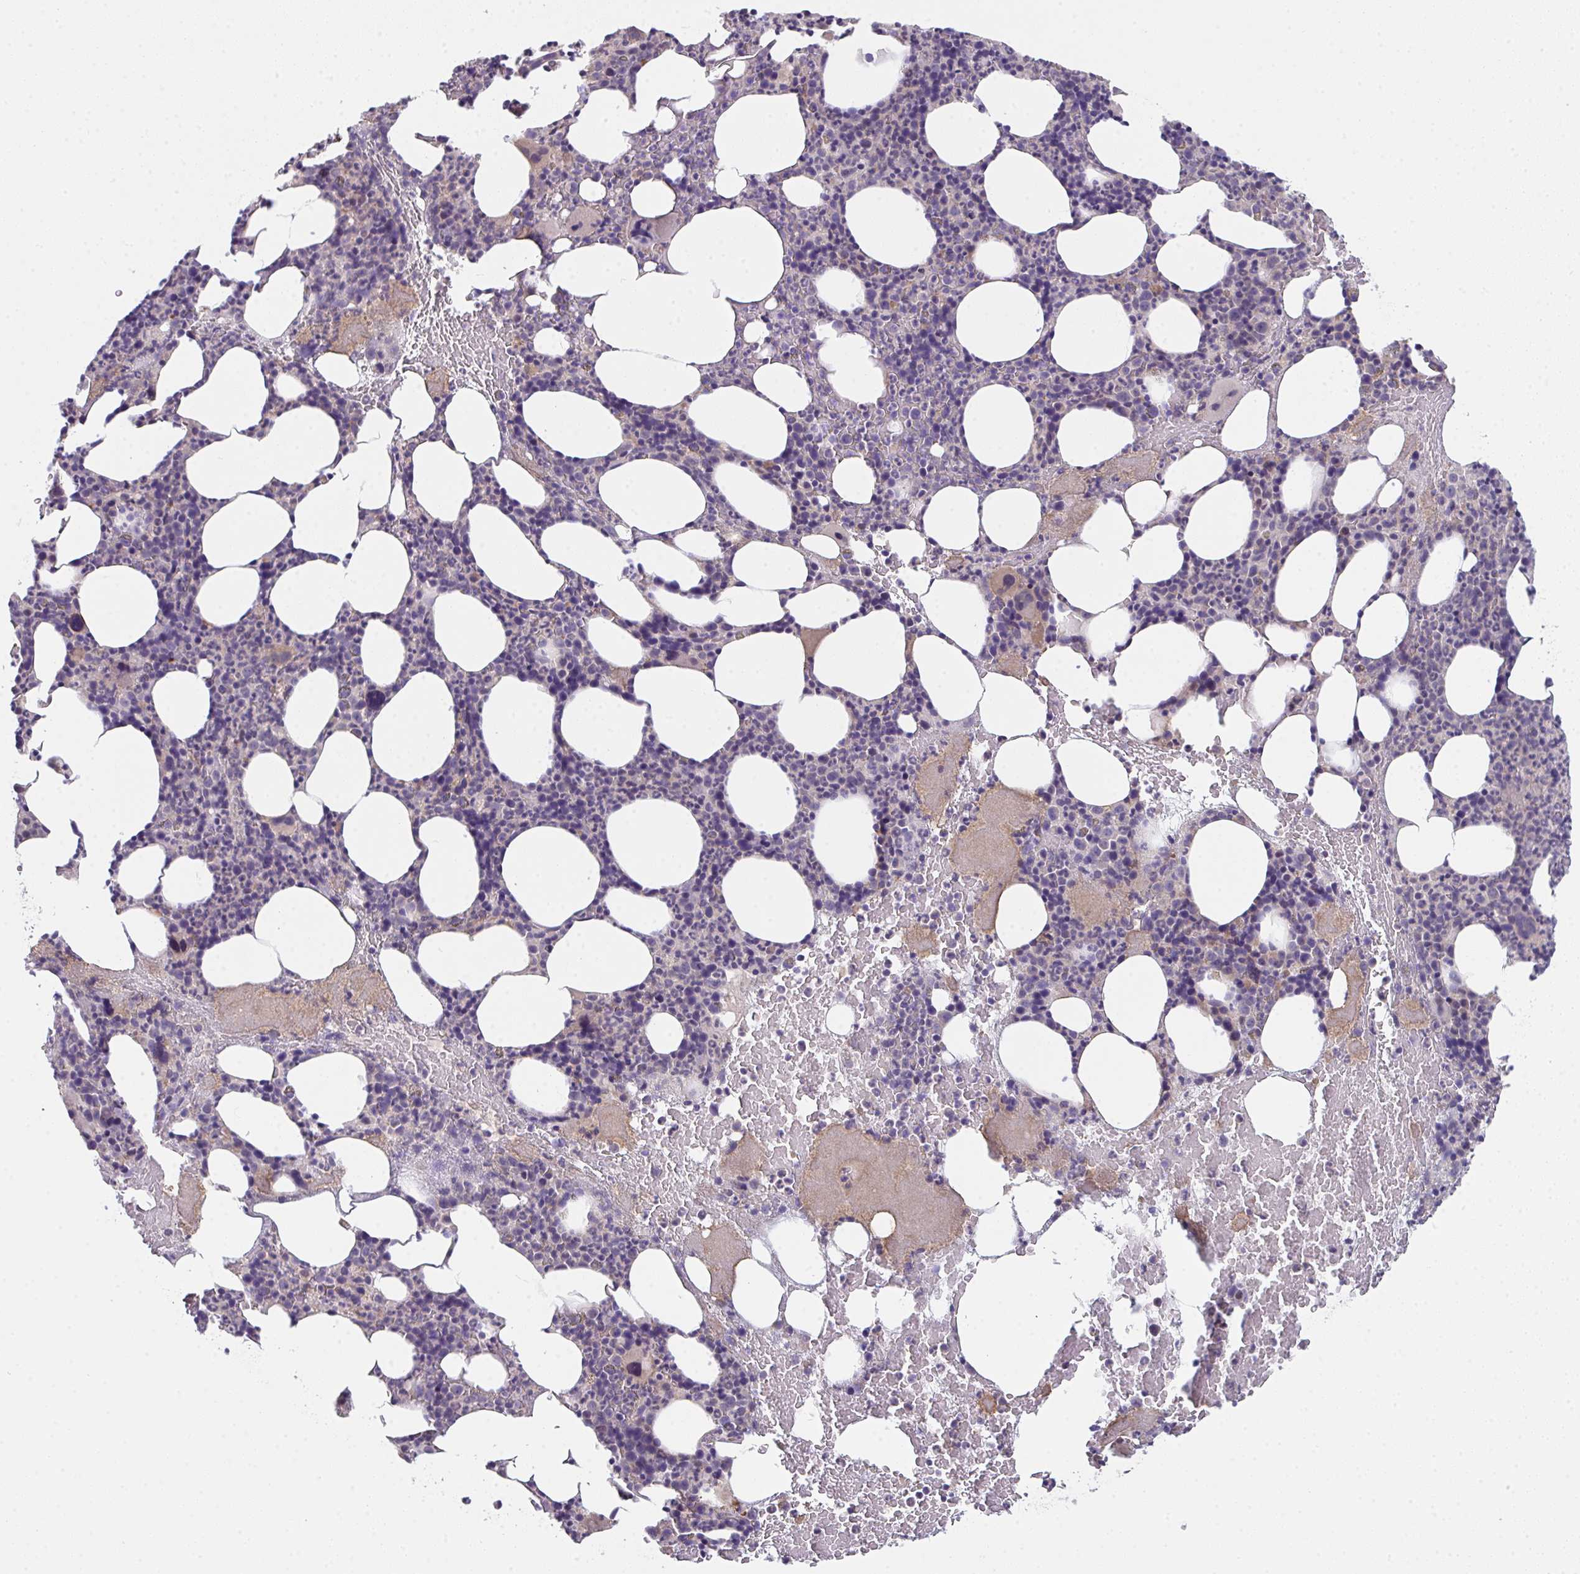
{"staining": {"intensity": "negative", "quantity": "none", "location": "none"}, "tissue": "bone marrow", "cell_type": "Hematopoietic cells", "image_type": "normal", "snomed": [{"axis": "morphology", "description": "Normal tissue, NOS"}, {"axis": "topography", "description": "Bone marrow"}], "caption": "Protein analysis of unremarkable bone marrow shows no significant expression in hematopoietic cells.", "gene": "GLTPD2", "patient": {"sex": "female", "age": 59}}